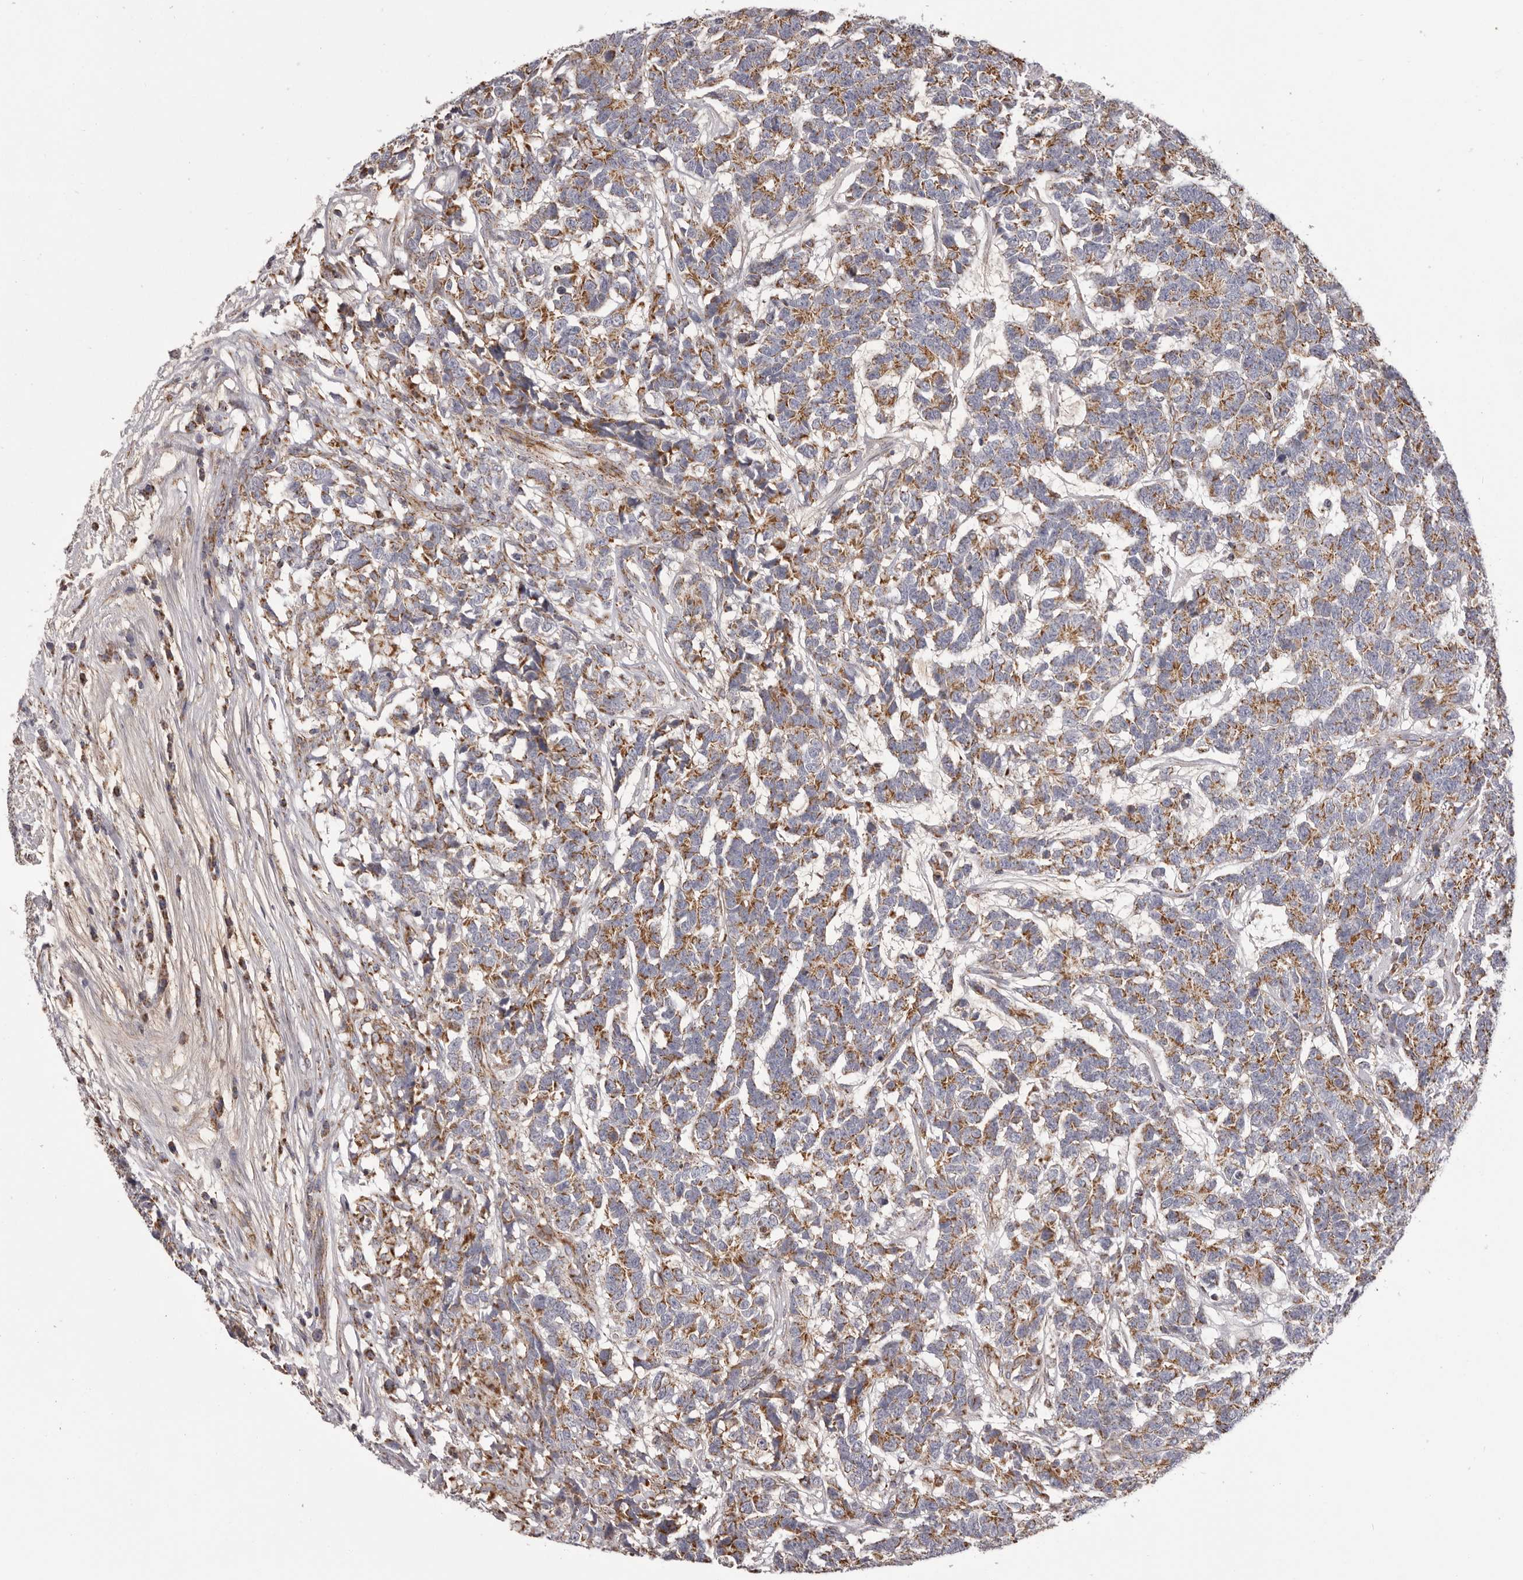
{"staining": {"intensity": "moderate", "quantity": ">75%", "location": "cytoplasmic/membranous"}, "tissue": "testis cancer", "cell_type": "Tumor cells", "image_type": "cancer", "snomed": [{"axis": "morphology", "description": "Carcinoma, Embryonal, NOS"}, {"axis": "topography", "description": "Testis"}], "caption": "Brown immunohistochemical staining in human embryonal carcinoma (testis) reveals moderate cytoplasmic/membranous staining in about >75% of tumor cells. (DAB = brown stain, brightfield microscopy at high magnification).", "gene": "CHRM2", "patient": {"sex": "male", "age": 26}}